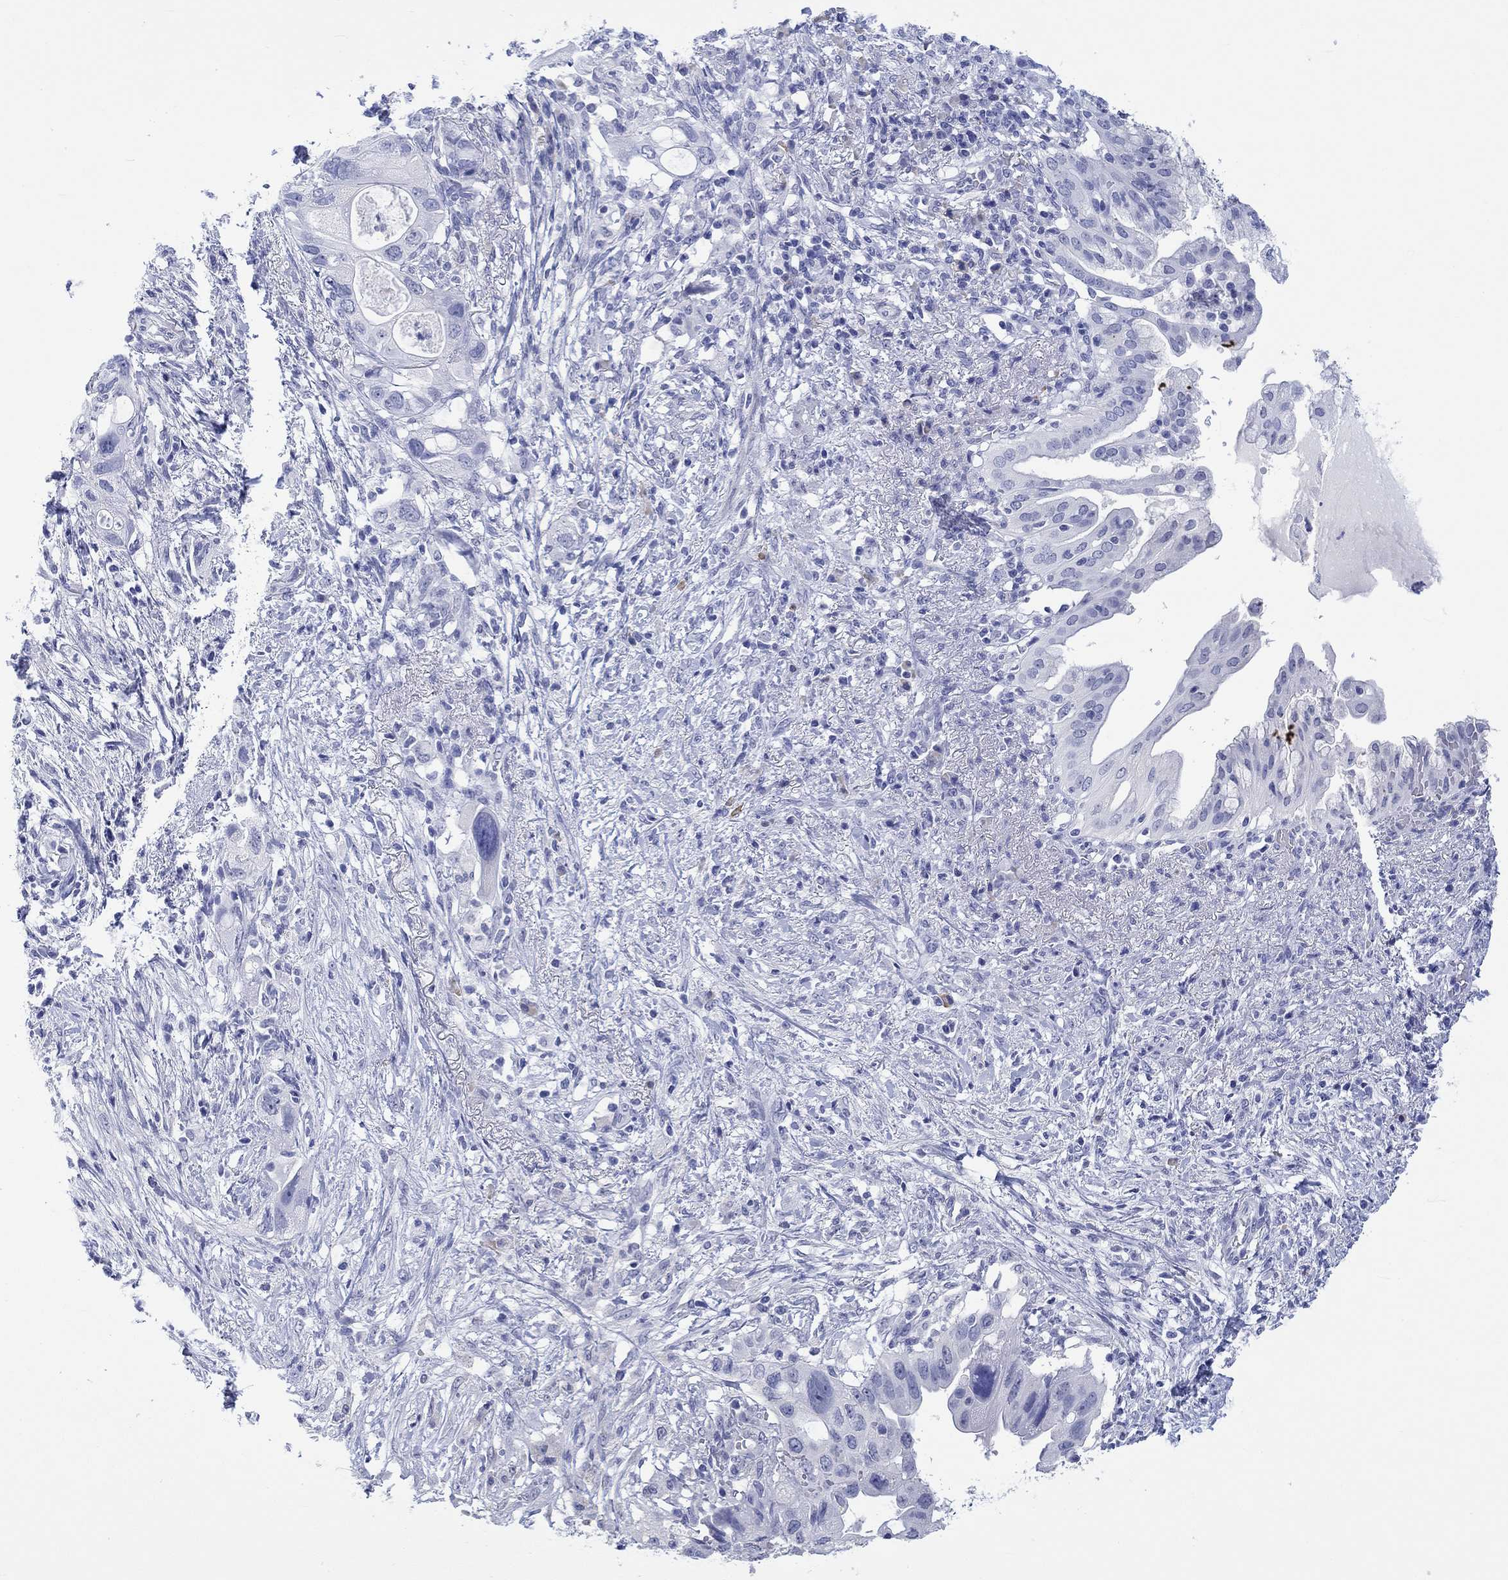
{"staining": {"intensity": "moderate", "quantity": "<25%", "location": "cytoplasmic/membranous"}, "tissue": "pancreatic cancer", "cell_type": "Tumor cells", "image_type": "cancer", "snomed": [{"axis": "morphology", "description": "Adenocarcinoma, NOS"}, {"axis": "topography", "description": "Pancreas"}], "caption": "Immunohistochemical staining of human pancreatic adenocarcinoma demonstrates moderate cytoplasmic/membranous protein positivity in approximately <25% of tumor cells.", "gene": "MSI1", "patient": {"sex": "female", "age": 72}}